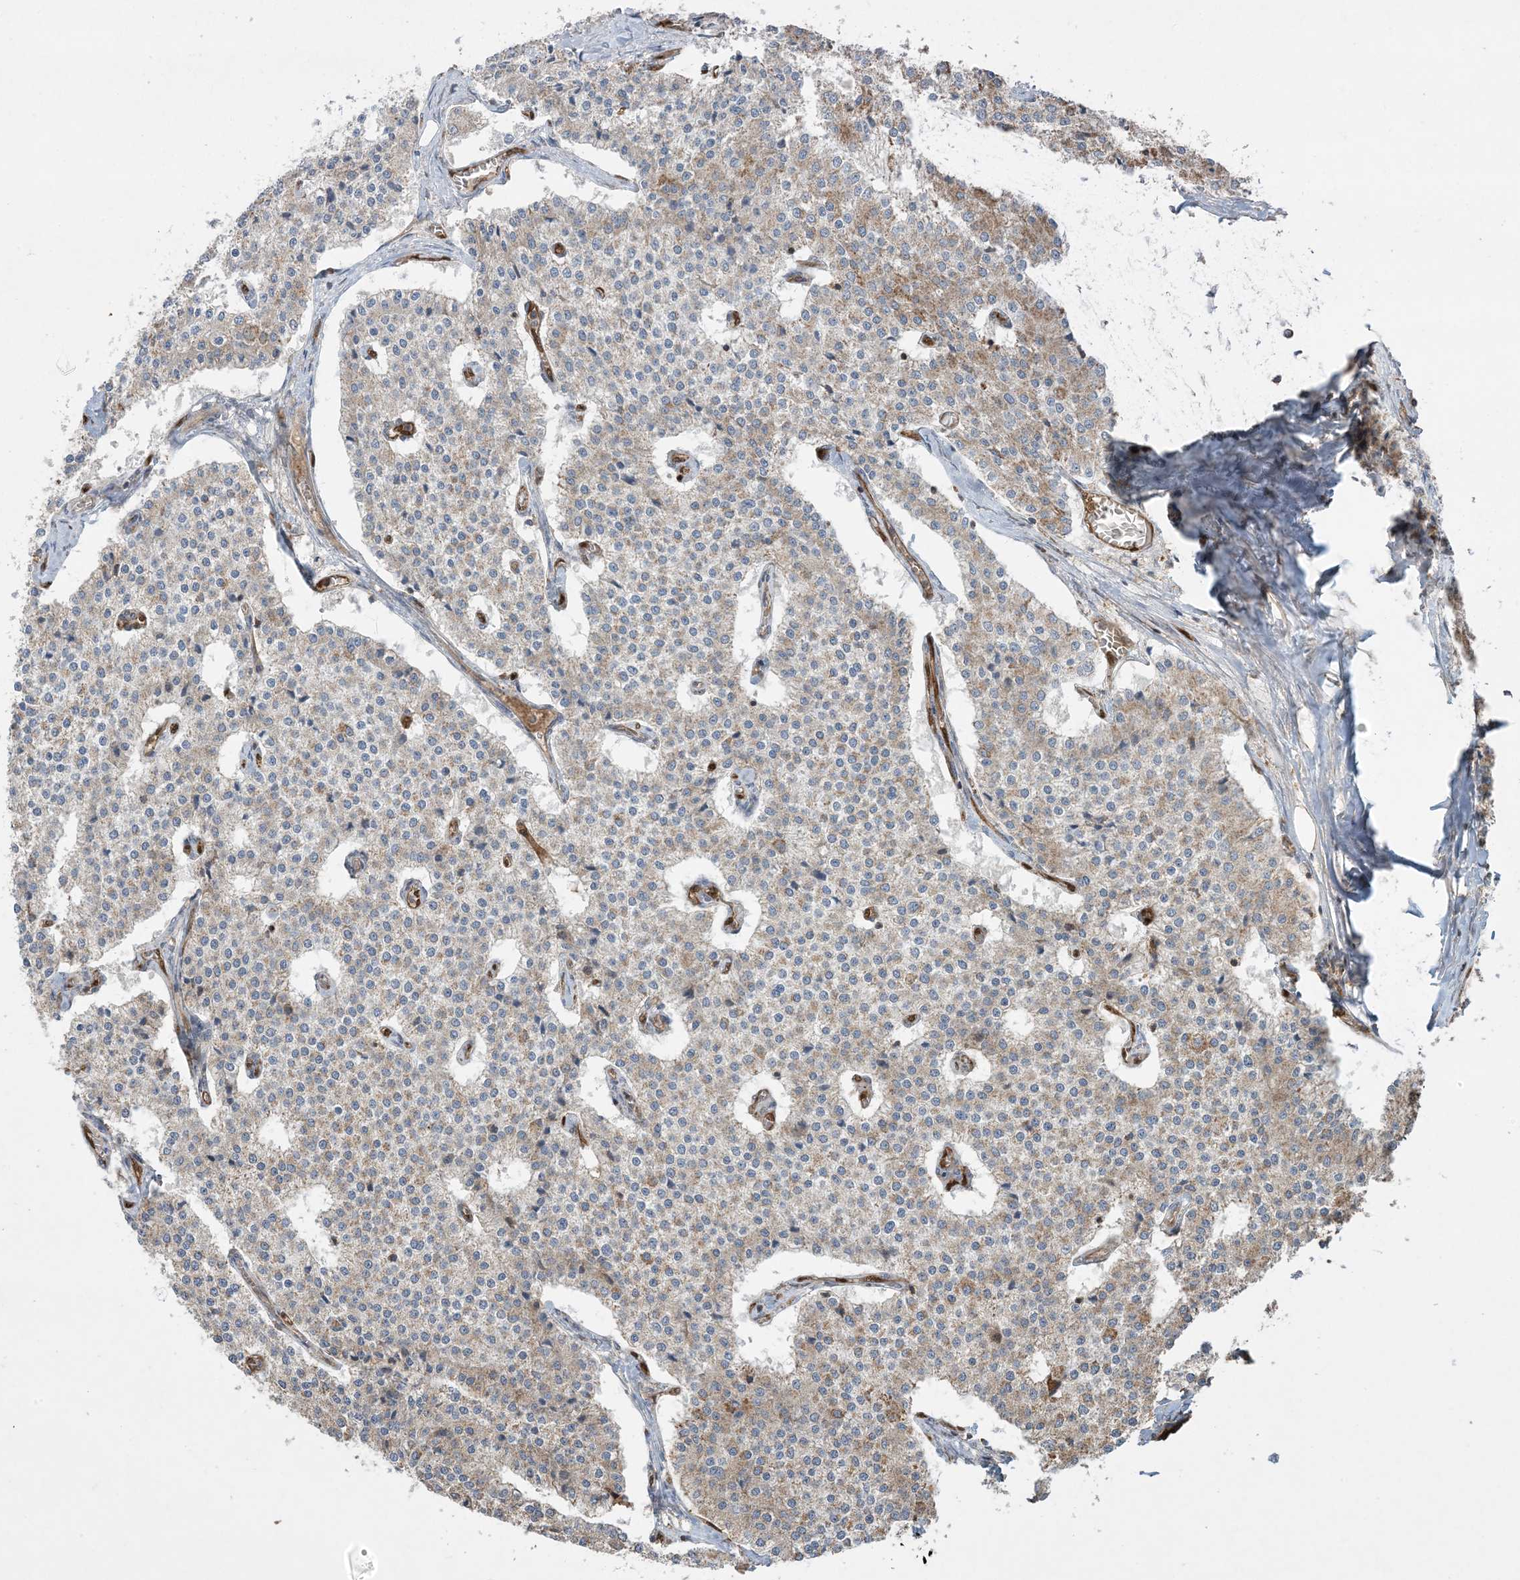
{"staining": {"intensity": "weak", "quantity": "25%-75%", "location": "cytoplasmic/membranous"}, "tissue": "carcinoid", "cell_type": "Tumor cells", "image_type": "cancer", "snomed": [{"axis": "morphology", "description": "Carcinoid, malignant, NOS"}, {"axis": "topography", "description": "Colon"}], "caption": "Protein analysis of malignant carcinoid tissue exhibits weak cytoplasmic/membranous expression in approximately 25%-75% of tumor cells.", "gene": "PPM1F", "patient": {"sex": "female", "age": 52}}